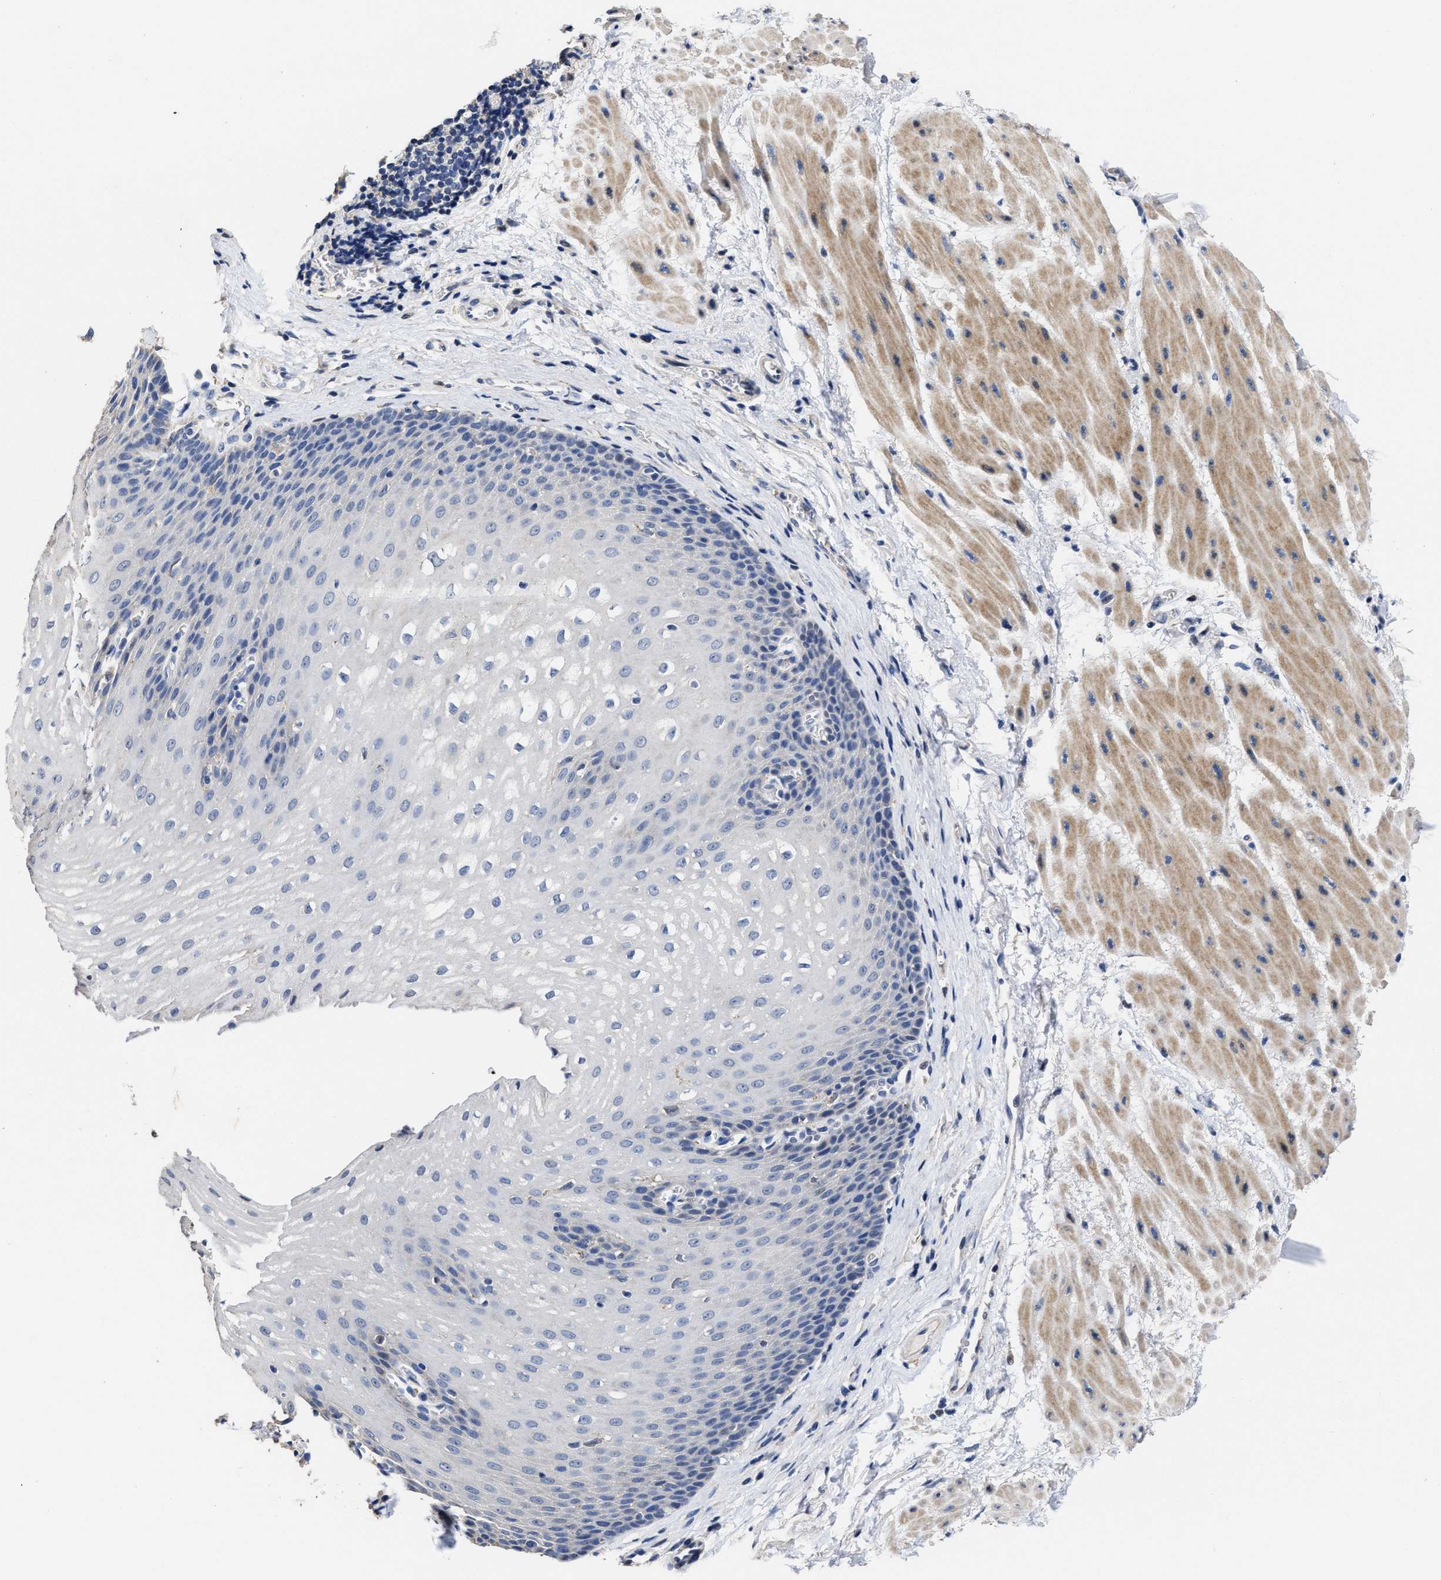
{"staining": {"intensity": "negative", "quantity": "none", "location": "none"}, "tissue": "esophagus", "cell_type": "Squamous epithelial cells", "image_type": "normal", "snomed": [{"axis": "morphology", "description": "Normal tissue, NOS"}, {"axis": "topography", "description": "Esophagus"}], "caption": "Esophagus was stained to show a protein in brown. There is no significant positivity in squamous epithelial cells.", "gene": "ZFAT", "patient": {"sex": "male", "age": 48}}